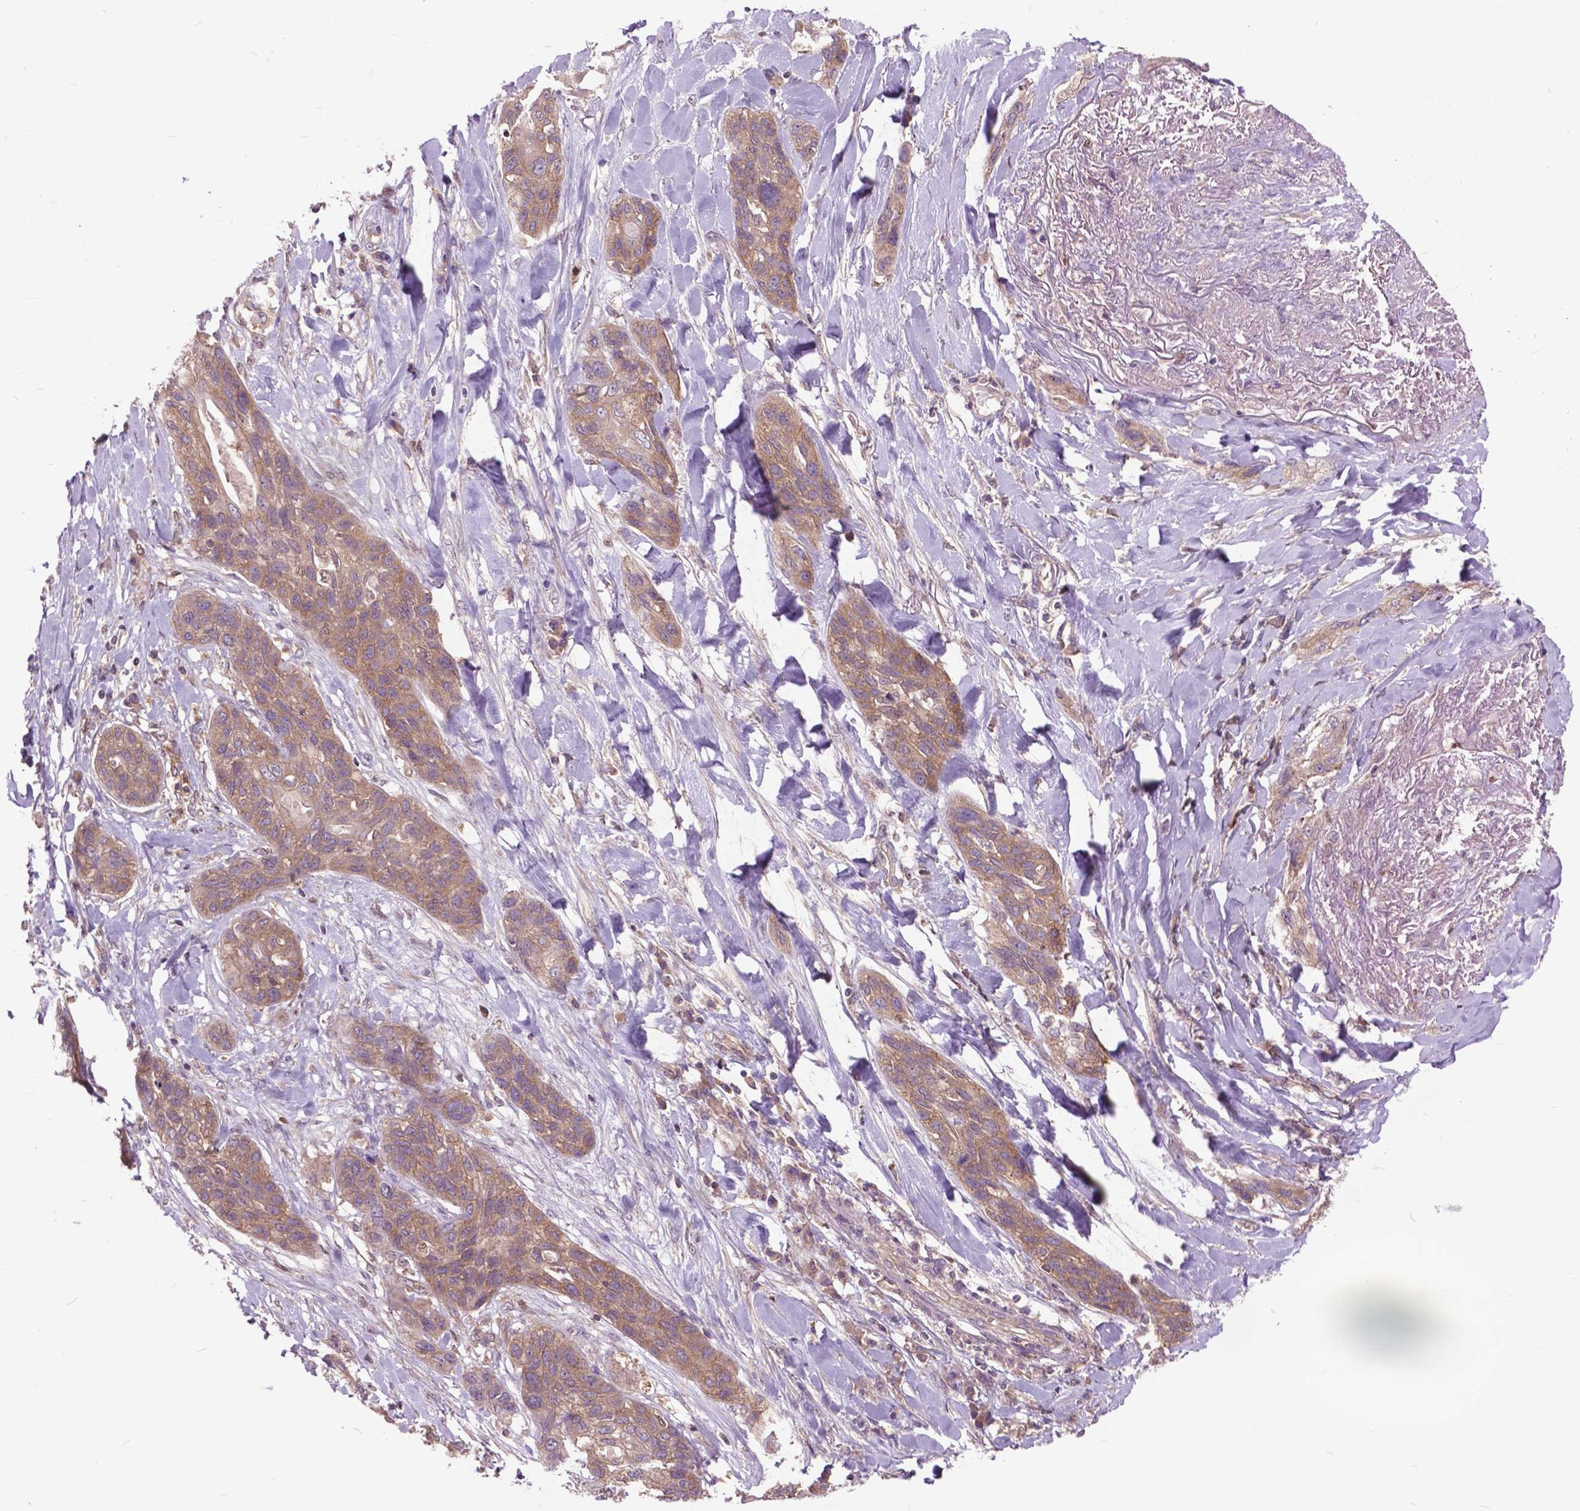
{"staining": {"intensity": "moderate", "quantity": ">75%", "location": "cytoplasmic/membranous"}, "tissue": "lung cancer", "cell_type": "Tumor cells", "image_type": "cancer", "snomed": [{"axis": "morphology", "description": "Squamous cell carcinoma, NOS"}, {"axis": "topography", "description": "Lung"}], "caption": "The histopathology image reveals staining of lung cancer, revealing moderate cytoplasmic/membranous protein expression (brown color) within tumor cells.", "gene": "ARAF", "patient": {"sex": "female", "age": 70}}